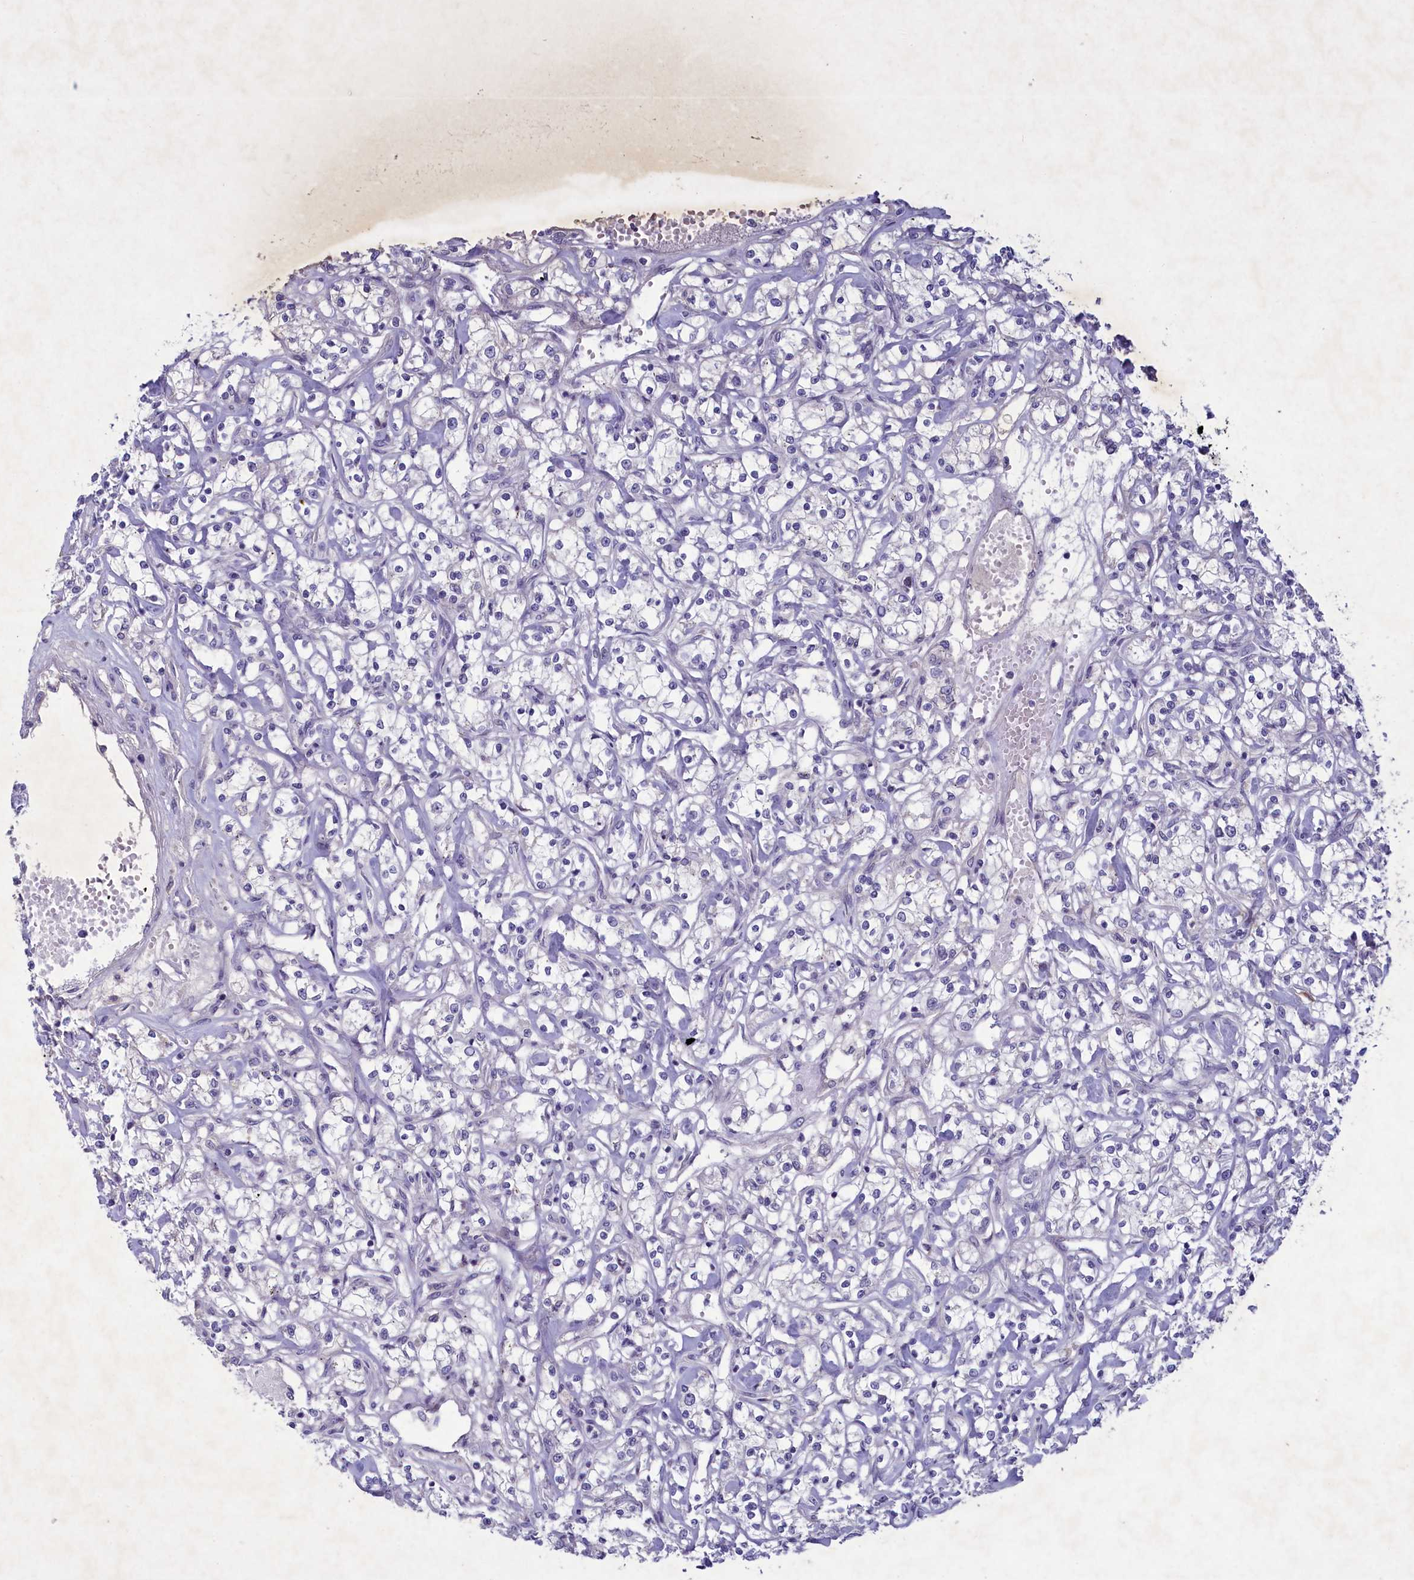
{"staining": {"intensity": "negative", "quantity": "none", "location": "none"}, "tissue": "renal cancer", "cell_type": "Tumor cells", "image_type": "cancer", "snomed": [{"axis": "morphology", "description": "Adenocarcinoma, NOS"}, {"axis": "topography", "description": "Kidney"}], "caption": "This is an immunohistochemistry micrograph of renal adenocarcinoma. There is no expression in tumor cells.", "gene": "PLEKHG6", "patient": {"sex": "female", "age": 59}}